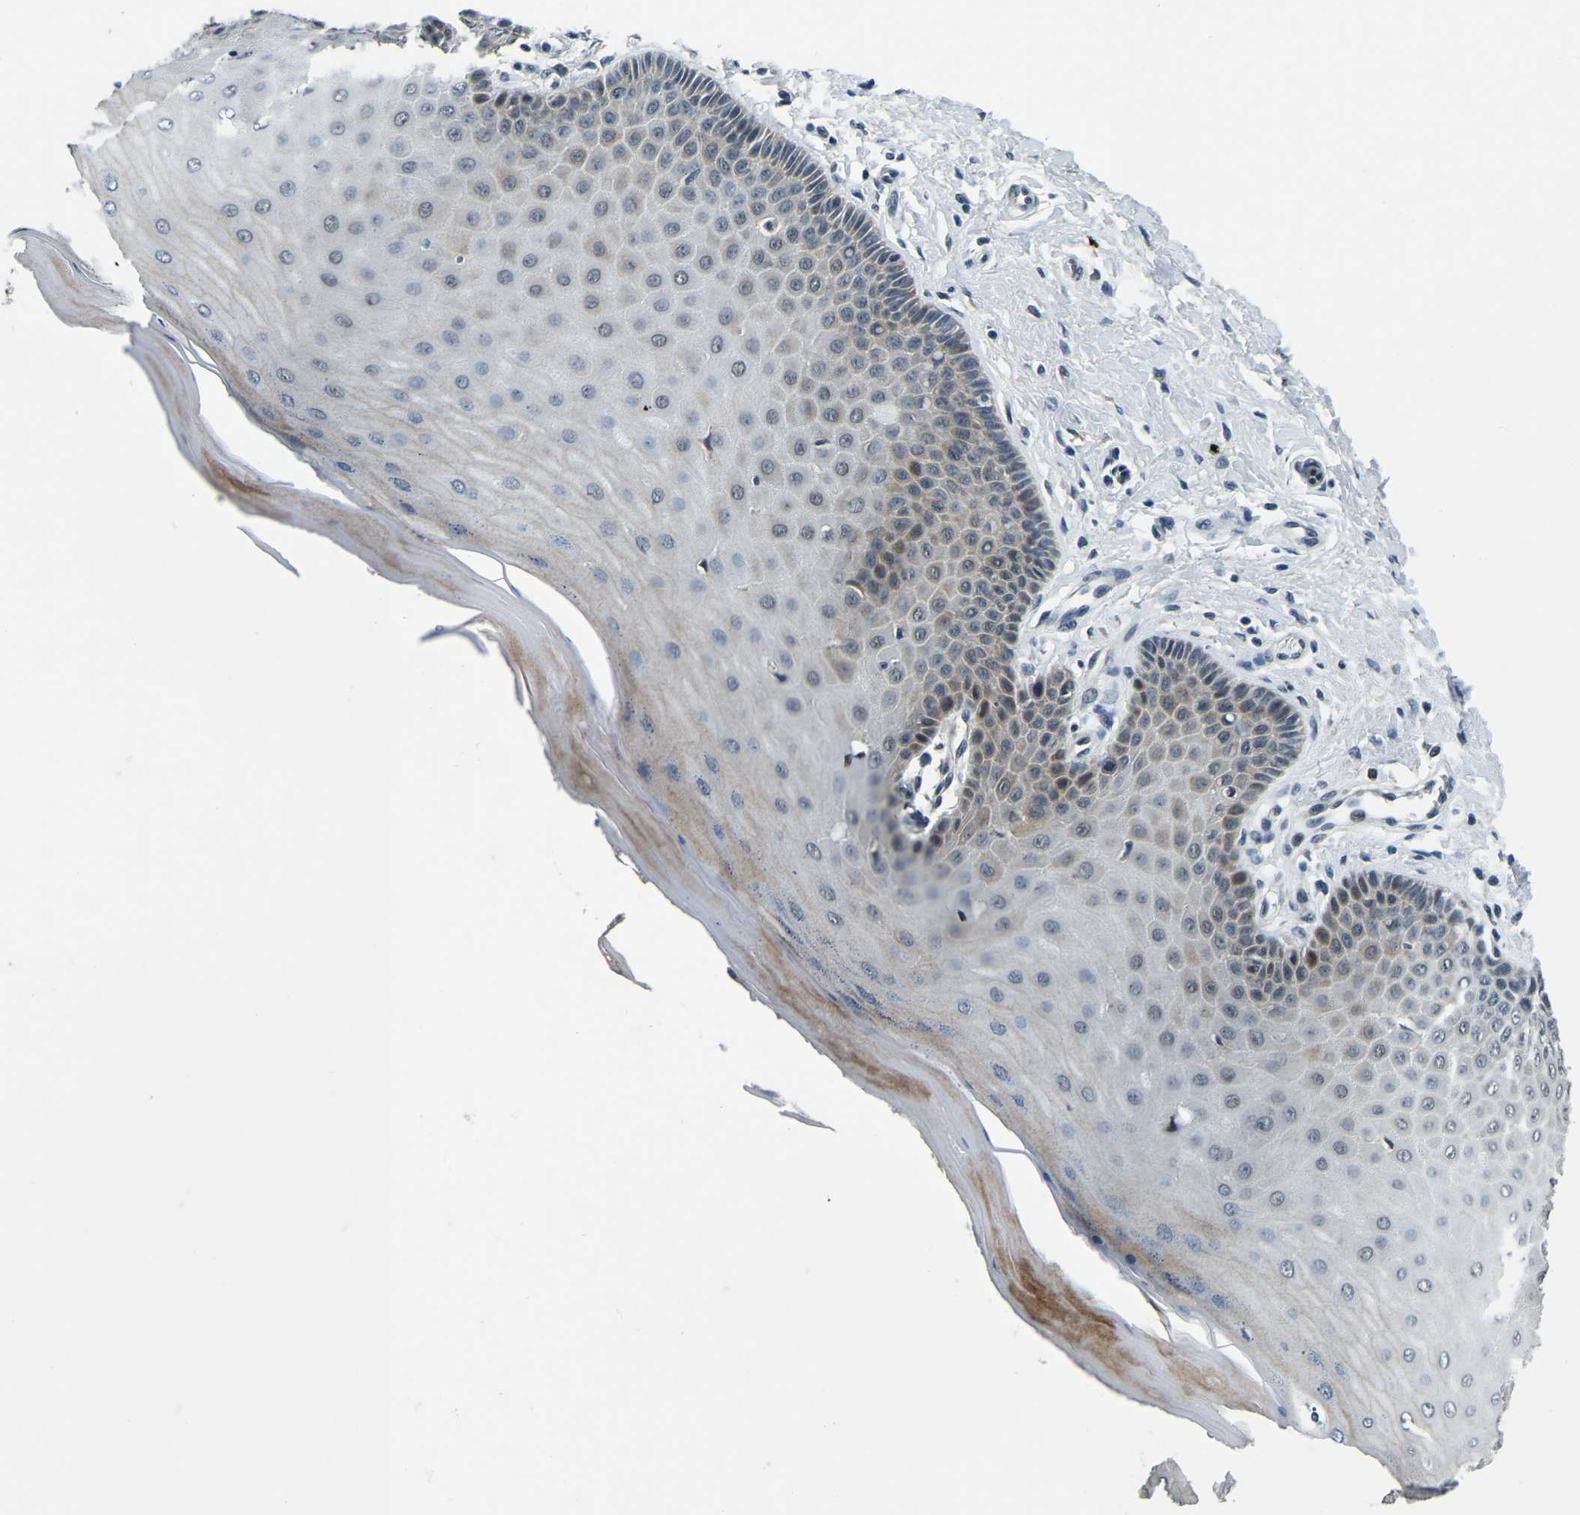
{"staining": {"intensity": "strong", "quantity": ">75%", "location": "nuclear"}, "tissue": "cervix", "cell_type": "Glandular cells", "image_type": "normal", "snomed": [{"axis": "morphology", "description": "Normal tissue, NOS"}, {"axis": "topography", "description": "Cervix"}], "caption": "This micrograph demonstrates normal cervix stained with IHC to label a protein in brown. The nuclear of glandular cells show strong positivity for the protein. Nuclei are counter-stained blue.", "gene": "ING2", "patient": {"sex": "female", "age": 55}}